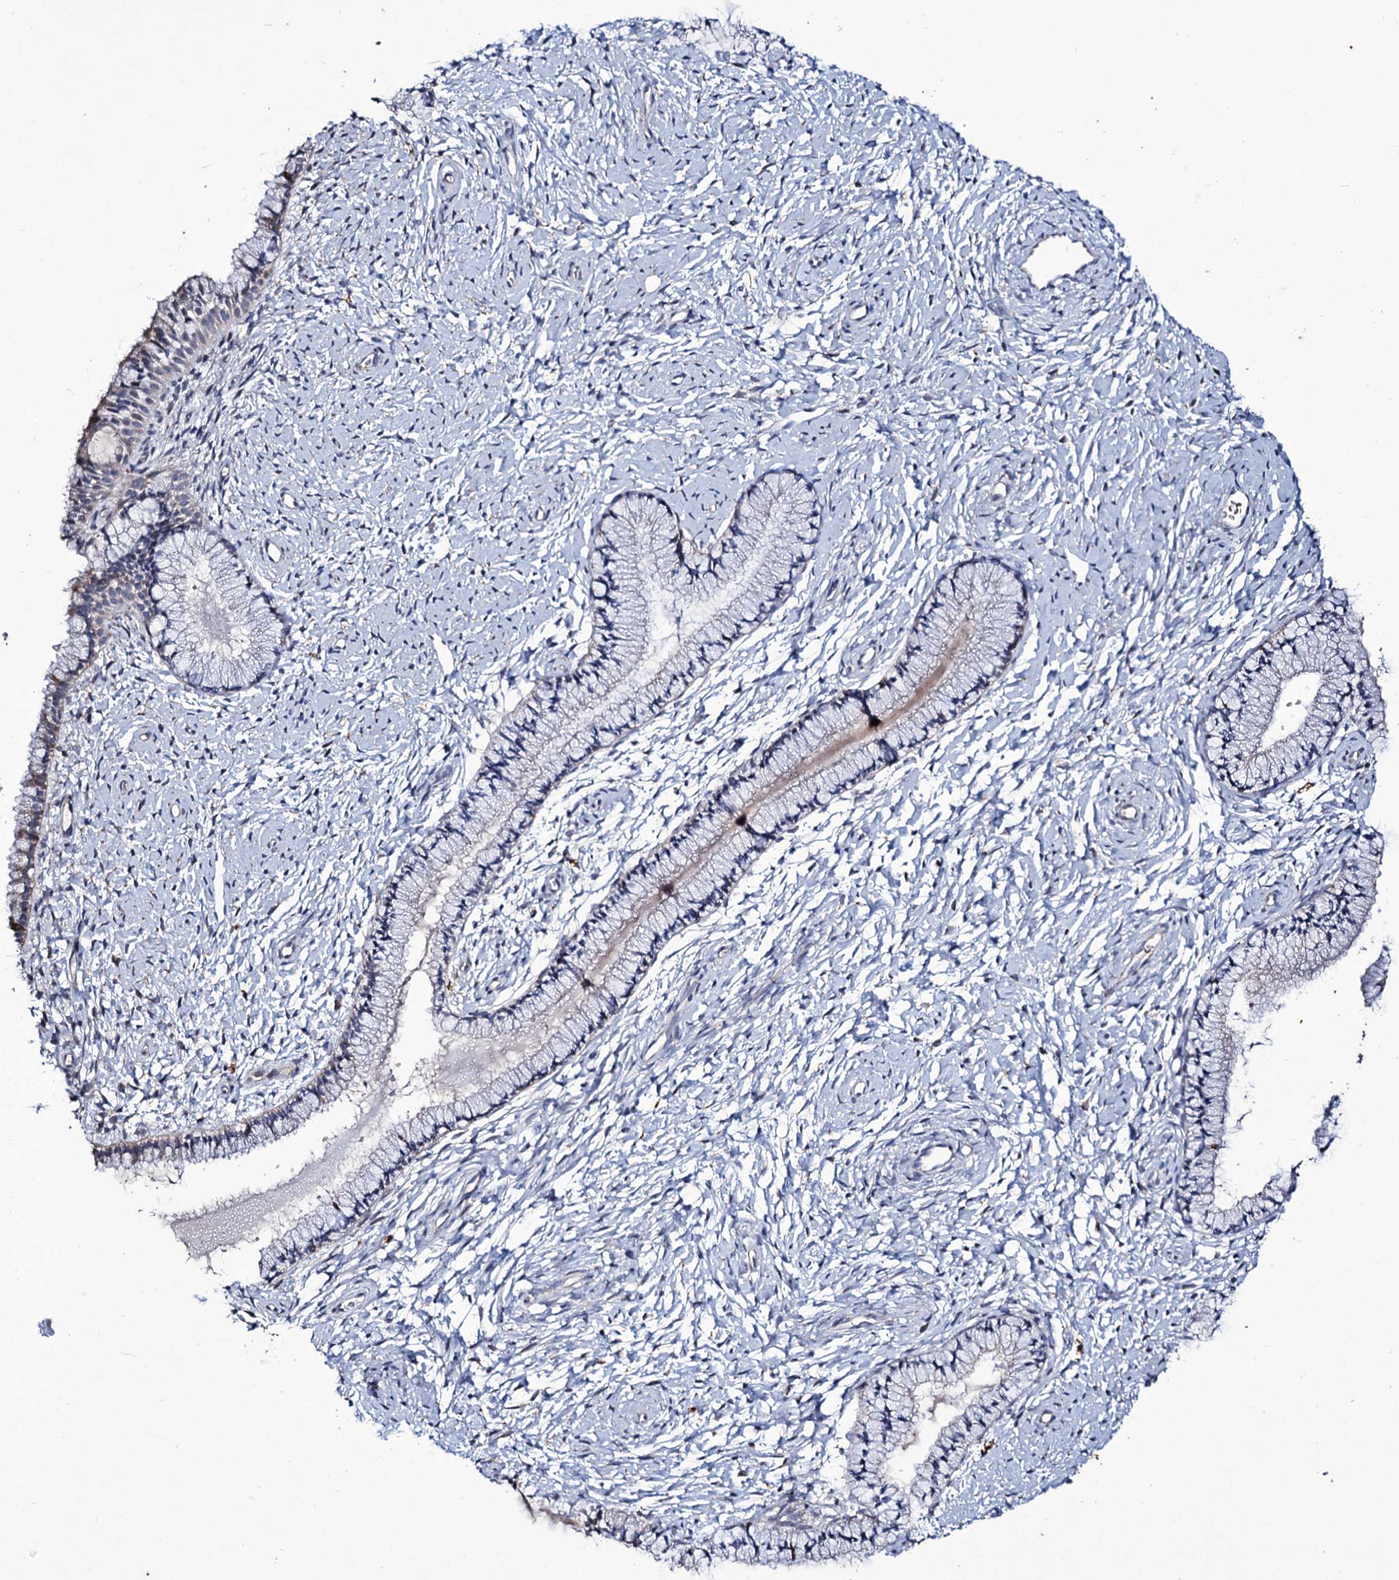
{"staining": {"intensity": "negative", "quantity": "none", "location": "none"}, "tissue": "cervix", "cell_type": "Glandular cells", "image_type": "normal", "snomed": [{"axis": "morphology", "description": "Normal tissue, NOS"}, {"axis": "topography", "description": "Cervix"}], "caption": "This is a micrograph of immunohistochemistry staining of benign cervix, which shows no positivity in glandular cells.", "gene": "TUBGCP5", "patient": {"sex": "female", "age": 33}}